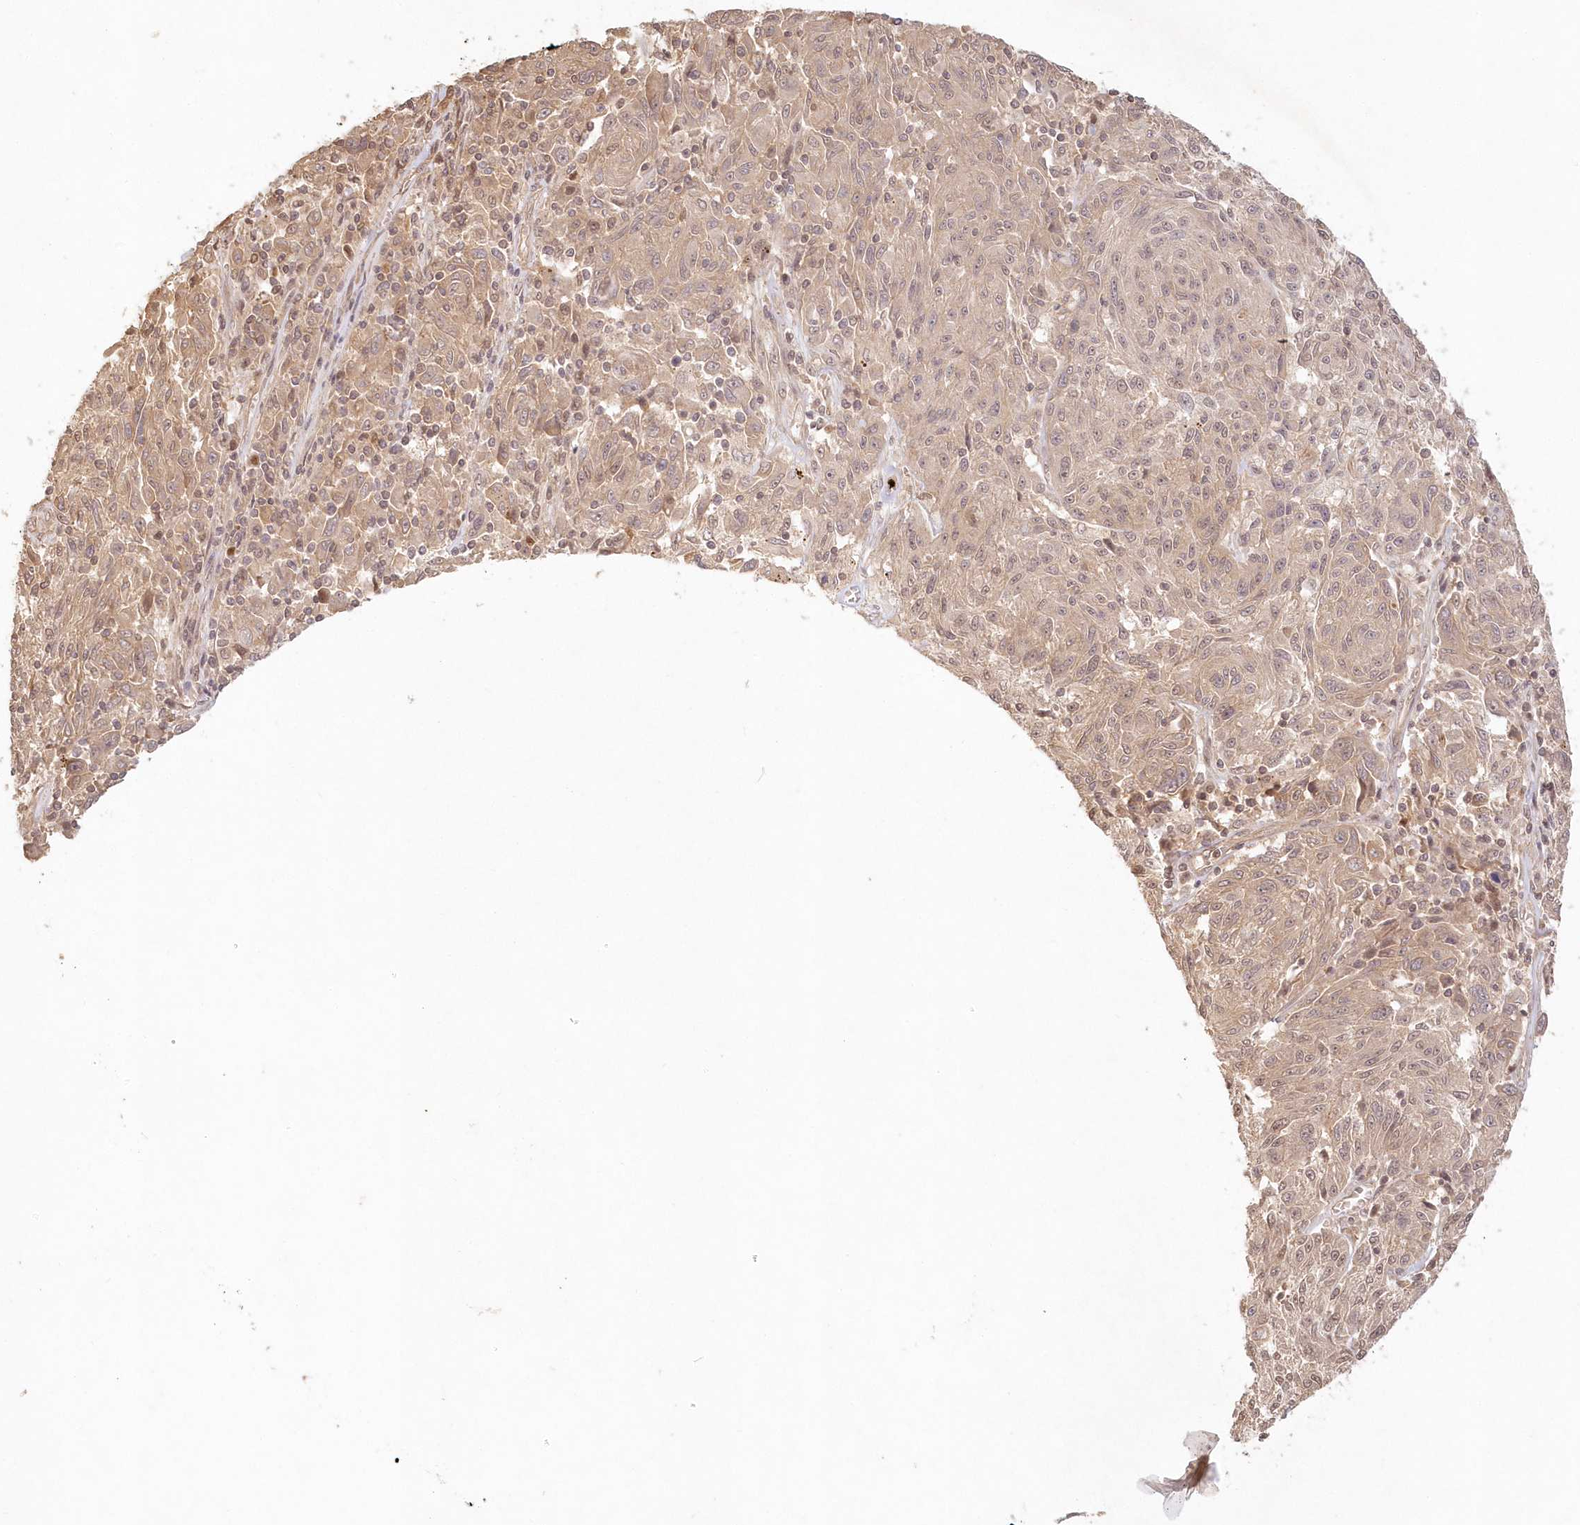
{"staining": {"intensity": "weak", "quantity": ">75%", "location": "cytoplasmic/membranous,nuclear"}, "tissue": "melanoma", "cell_type": "Tumor cells", "image_type": "cancer", "snomed": [{"axis": "morphology", "description": "Malignant melanoma, NOS"}, {"axis": "topography", "description": "Skin"}], "caption": "Tumor cells display low levels of weak cytoplasmic/membranous and nuclear staining in about >75% of cells in melanoma.", "gene": "KIAA0232", "patient": {"sex": "male", "age": 53}}